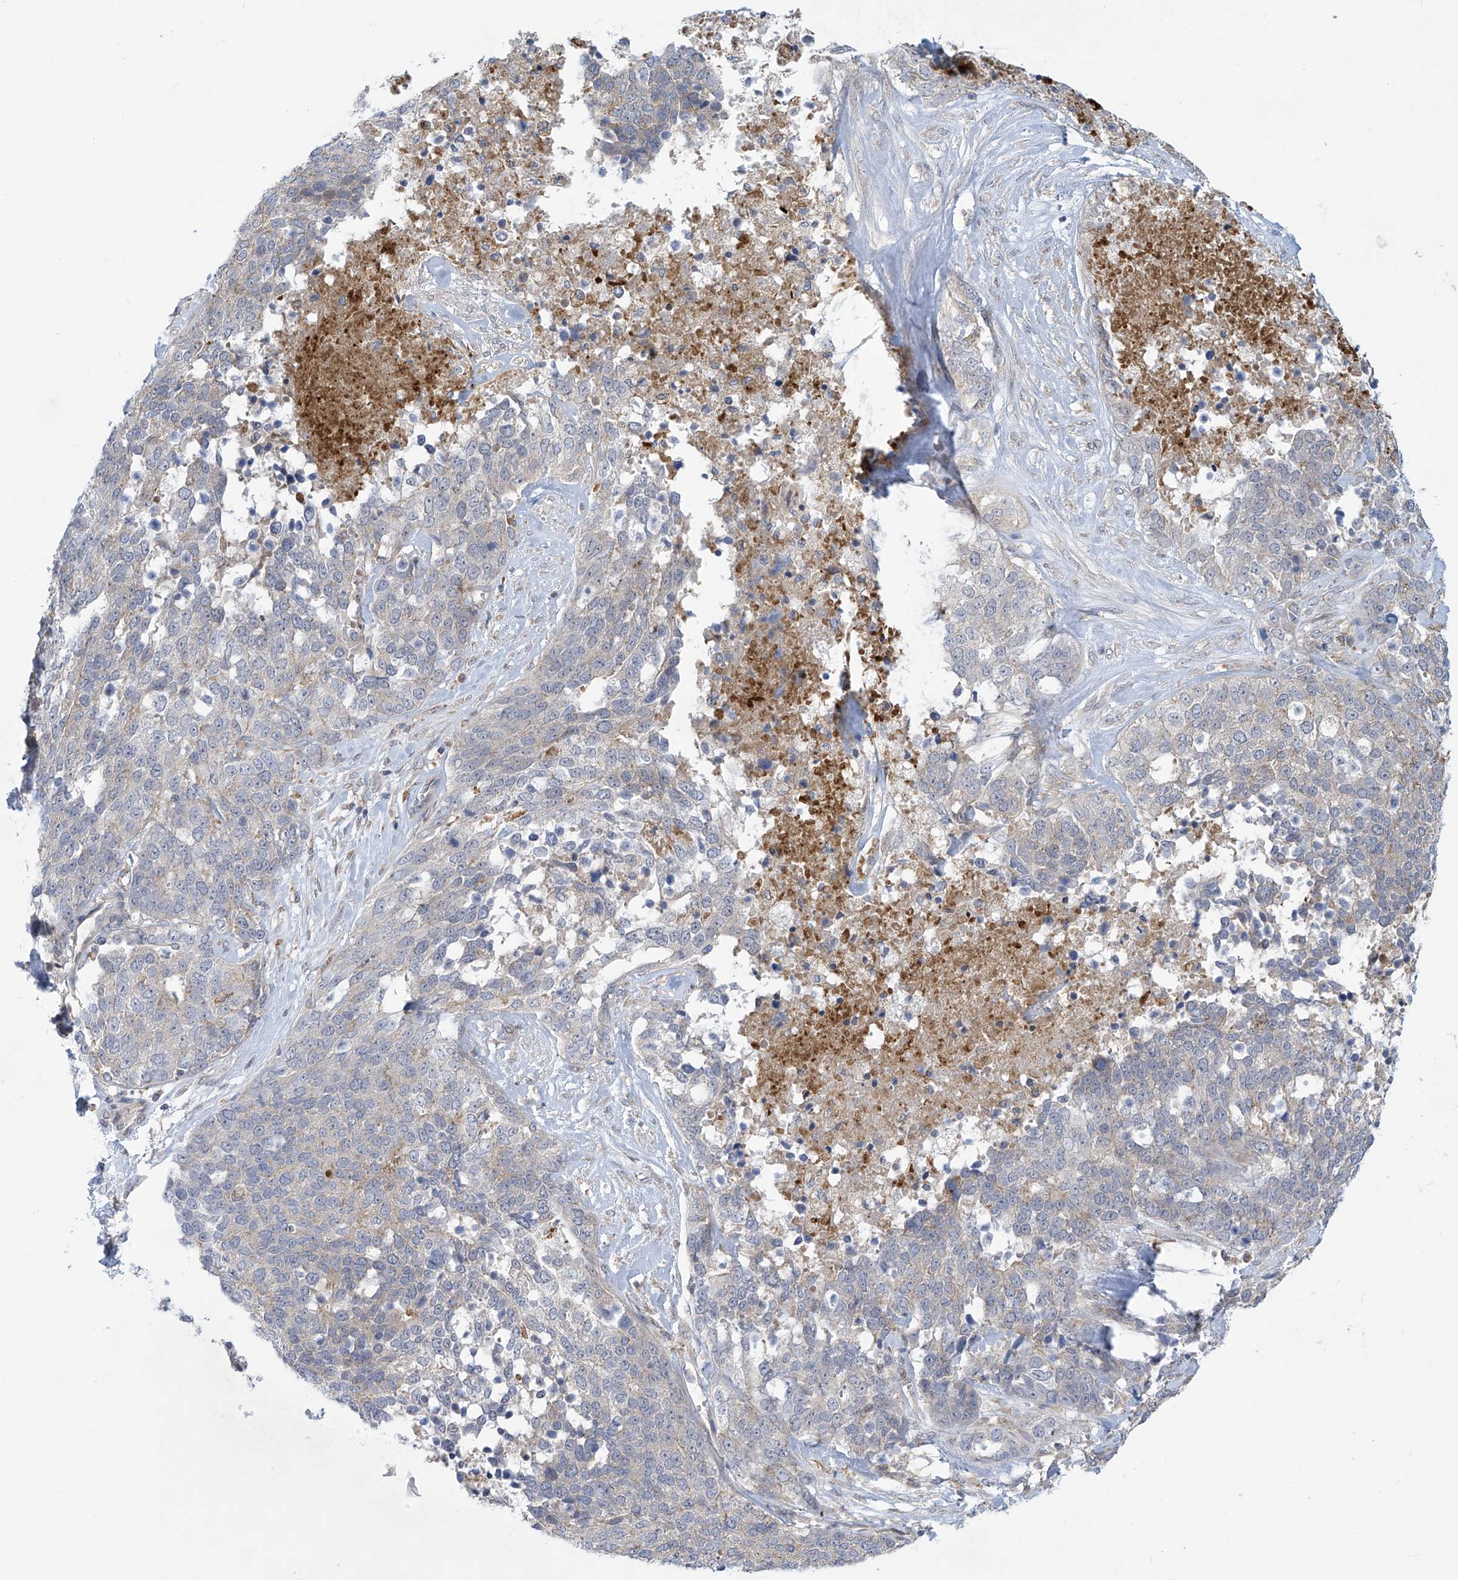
{"staining": {"intensity": "weak", "quantity": "<25%", "location": "cytoplasmic/membranous"}, "tissue": "ovarian cancer", "cell_type": "Tumor cells", "image_type": "cancer", "snomed": [{"axis": "morphology", "description": "Cystadenocarcinoma, serous, NOS"}, {"axis": "topography", "description": "Ovary"}], "caption": "Human ovarian serous cystadenocarcinoma stained for a protein using IHC exhibits no expression in tumor cells.", "gene": "ADAT2", "patient": {"sex": "female", "age": 44}}